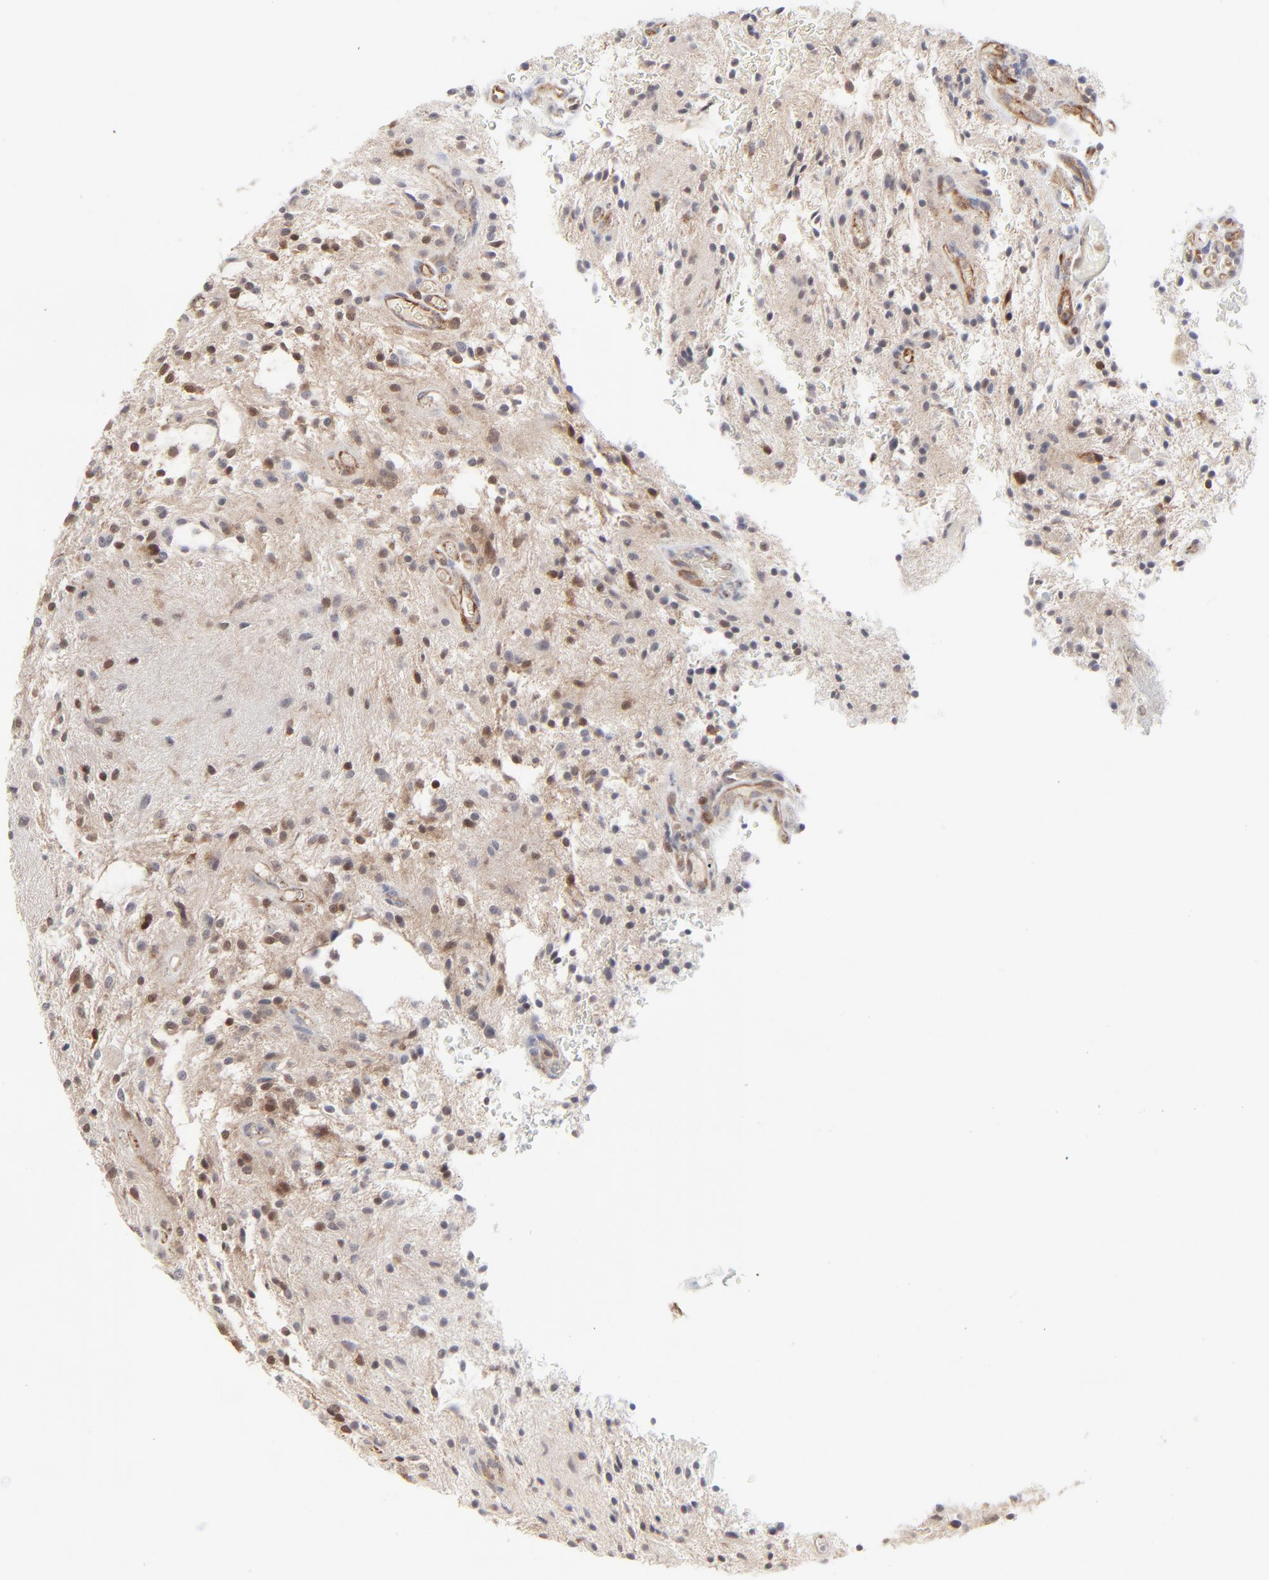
{"staining": {"intensity": "weak", "quantity": "<25%", "location": "nuclear"}, "tissue": "glioma", "cell_type": "Tumor cells", "image_type": "cancer", "snomed": [{"axis": "morphology", "description": "Glioma, malignant, NOS"}, {"axis": "topography", "description": "Cerebellum"}], "caption": "DAB (3,3'-diaminobenzidine) immunohistochemical staining of glioma (malignant) displays no significant staining in tumor cells.", "gene": "CDK6", "patient": {"sex": "female", "age": 10}}